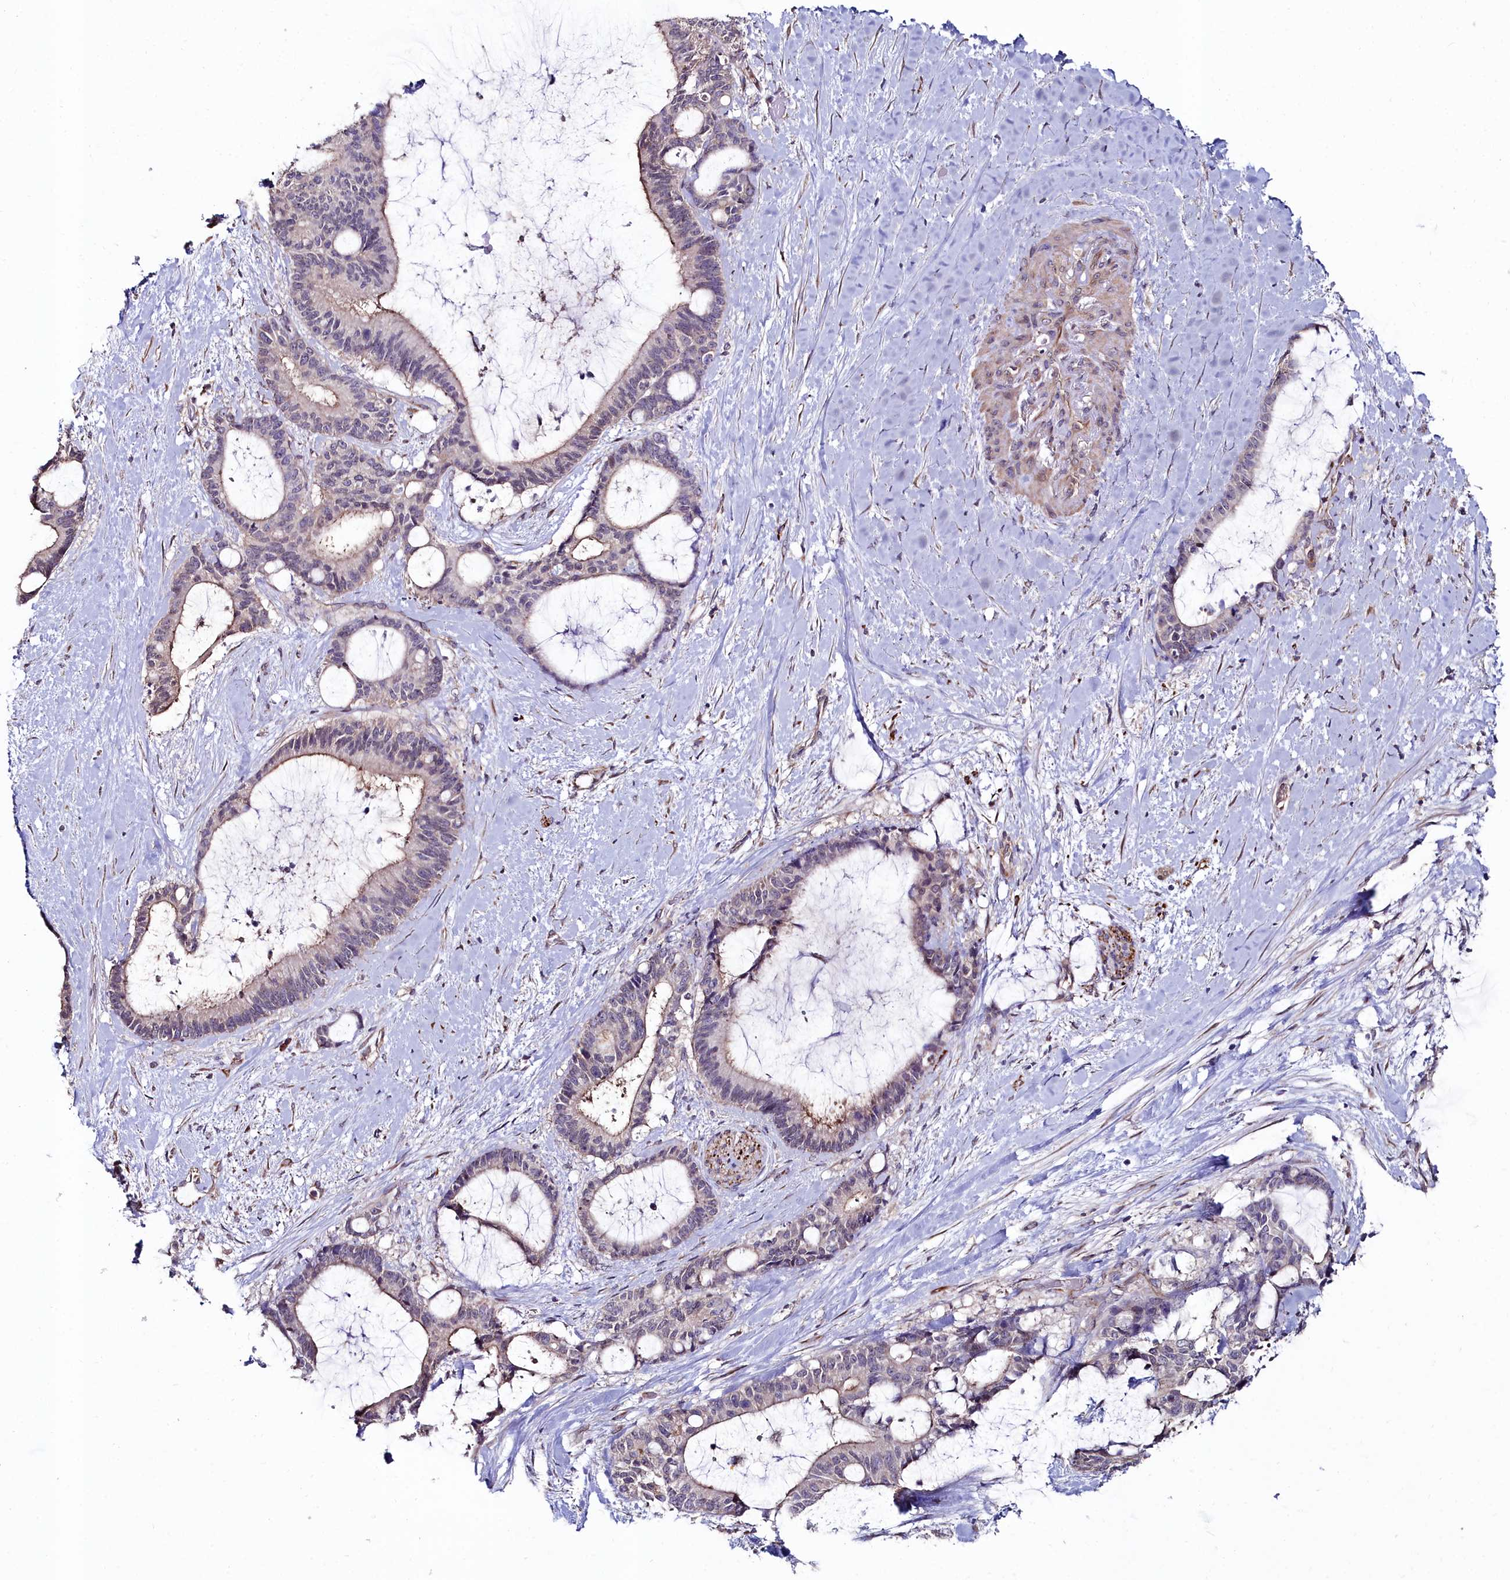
{"staining": {"intensity": "weak", "quantity": "25%-75%", "location": "cytoplasmic/membranous"}, "tissue": "liver cancer", "cell_type": "Tumor cells", "image_type": "cancer", "snomed": [{"axis": "morphology", "description": "Normal tissue, NOS"}, {"axis": "morphology", "description": "Cholangiocarcinoma"}, {"axis": "topography", "description": "Liver"}, {"axis": "topography", "description": "Peripheral nerve tissue"}], "caption": "Immunohistochemical staining of liver cancer (cholangiocarcinoma) exhibits low levels of weak cytoplasmic/membranous staining in about 25%-75% of tumor cells.", "gene": "C4orf19", "patient": {"sex": "female", "age": 73}}